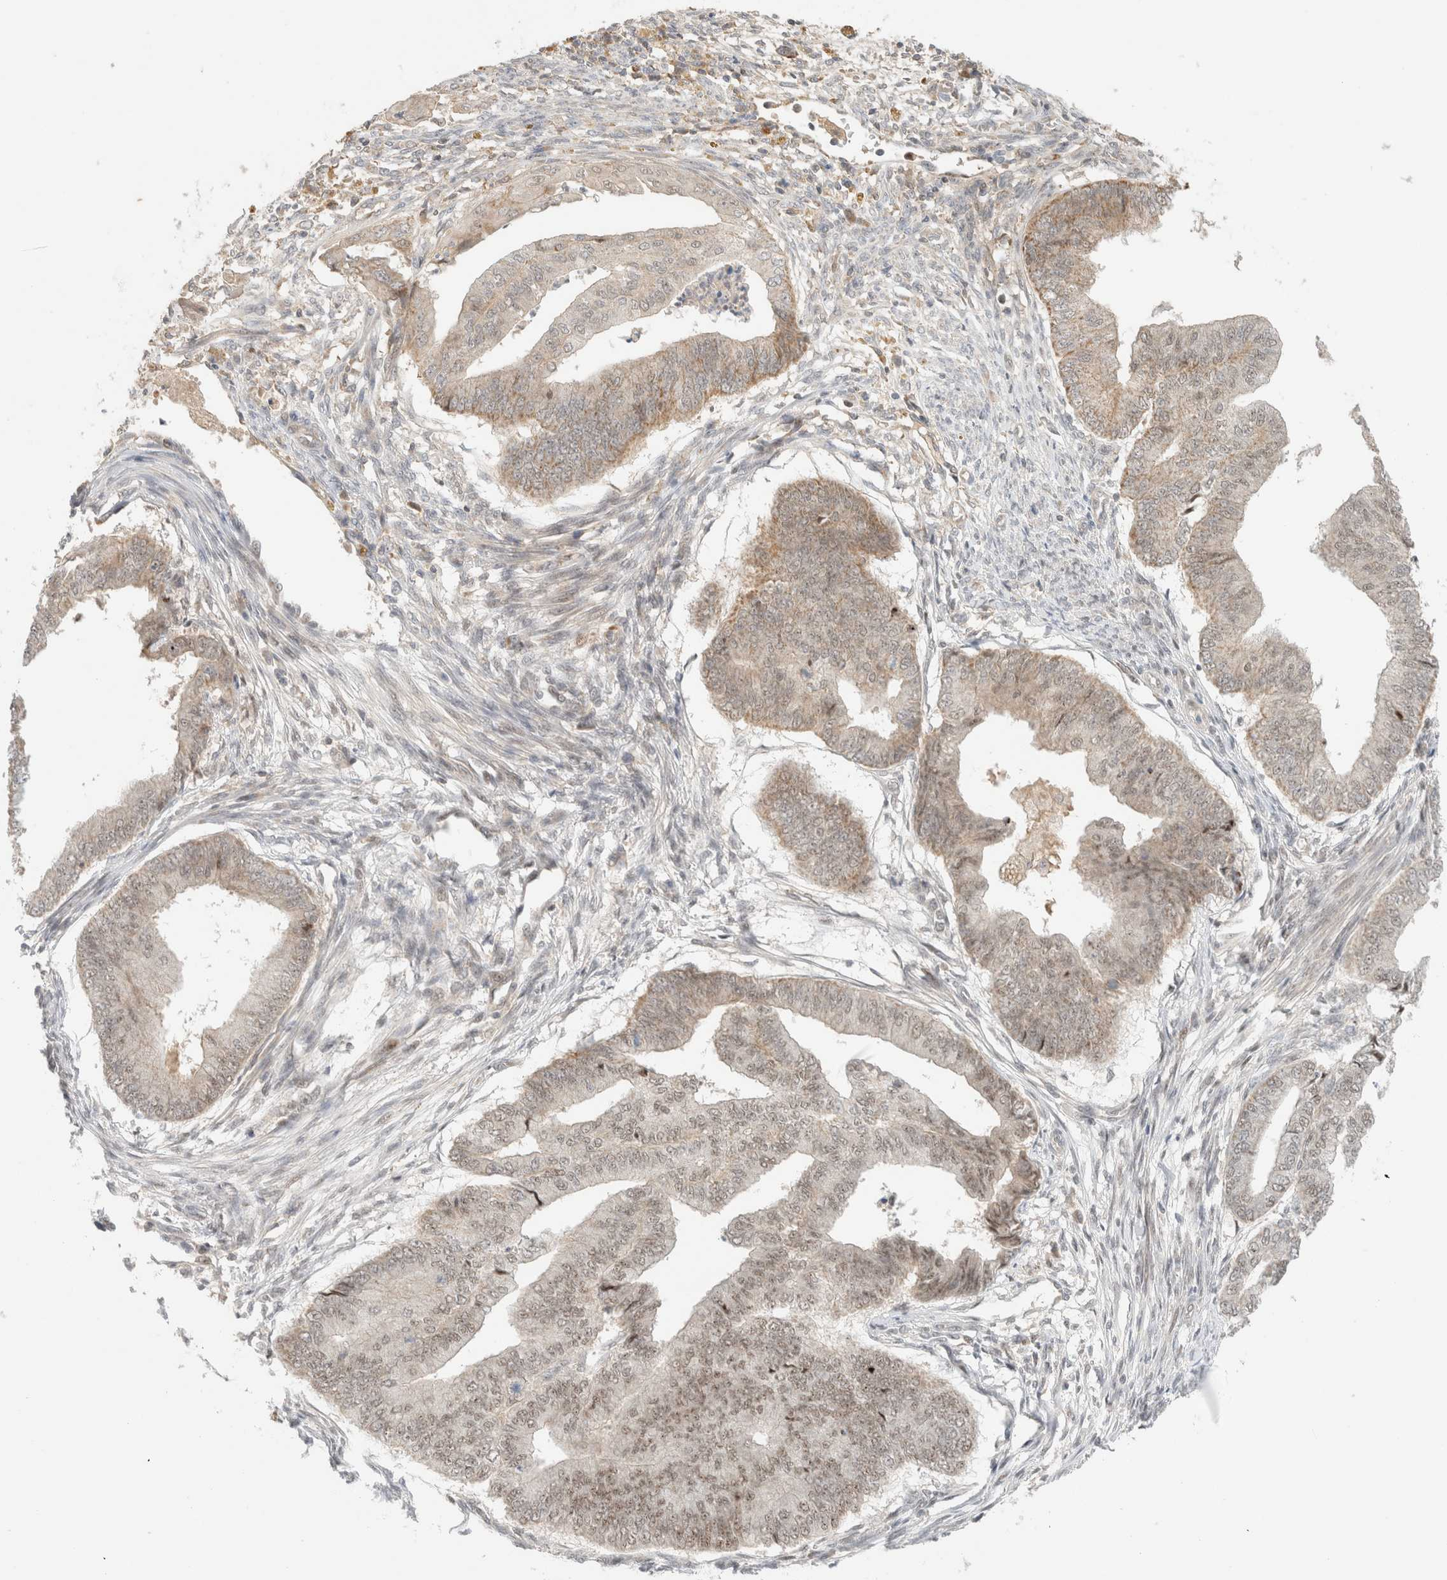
{"staining": {"intensity": "weak", "quantity": ">75%", "location": "cytoplasmic/membranous"}, "tissue": "endometrial cancer", "cell_type": "Tumor cells", "image_type": "cancer", "snomed": [{"axis": "morphology", "description": "Polyp, NOS"}, {"axis": "morphology", "description": "Adenocarcinoma, NOS"}, {"axis": "morphology", "description": "Adenoma, NOS"}, {"axis": "topography", "description": "Endometrium"}], "caption": "This image reveals endometrial cancer stained with immunohistochemistry to label a protein in brown. The cytoplasmic/membranous of tumor cells show weak positivity for the protein. Nuclei are counter-stained blue.", "gene": "MRM3", "patient": {"sex": "female", "age": 79}}